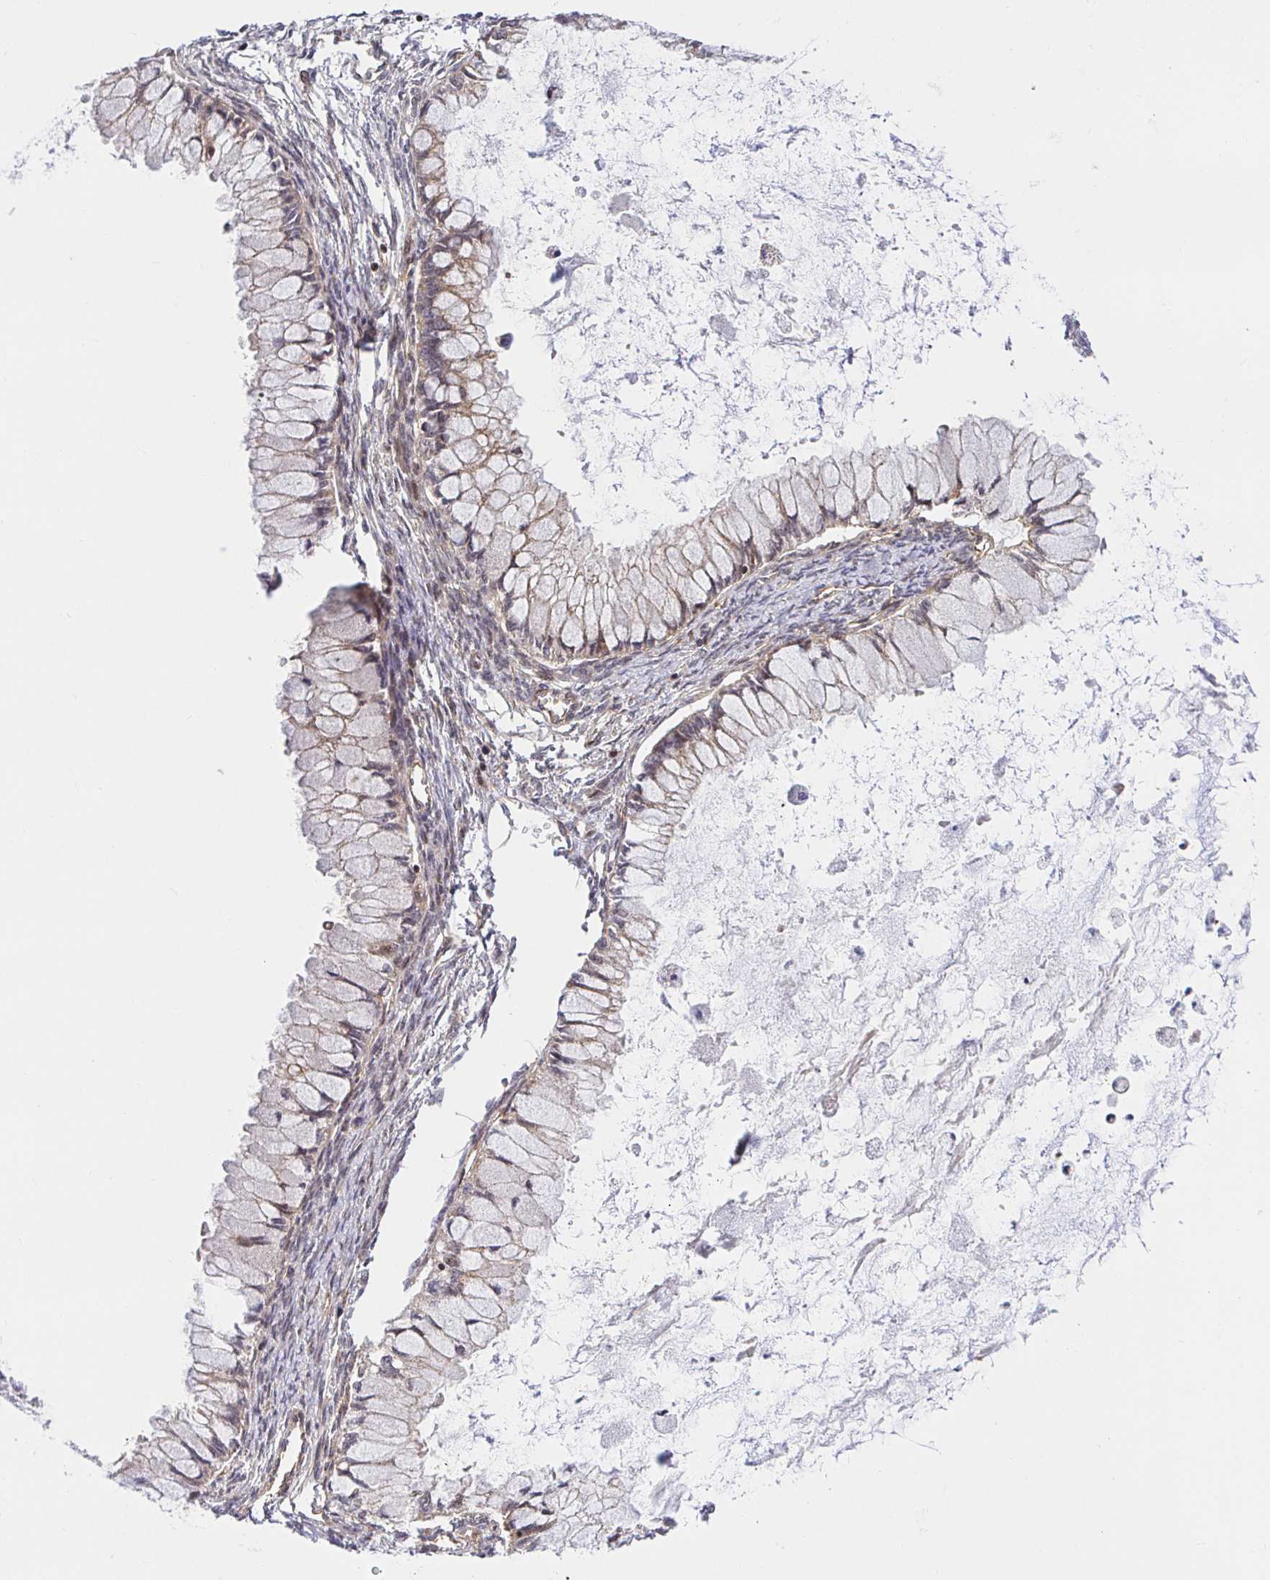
{"staining": {"intensity": "weak", "quantity": "25%-75%", "location": "cytoplasmic/membranous"}, "tissue": "ovarian cancer", "cell_type": "Tumor cells", "image_type": "cancer", "snomed": [{"axis": "morphology", "description": "Cystadenocarcinoma, mucinous, NOS"}, {"axis": "topography", "description": "Ovary"}], "caption": "Mucinous cystadenocarcinoma (ovarian) stained with a protein marker displays weak staining in tumor cells.", "gene": "TRIM55", "patient": {"sex": "female", "age": 34}}